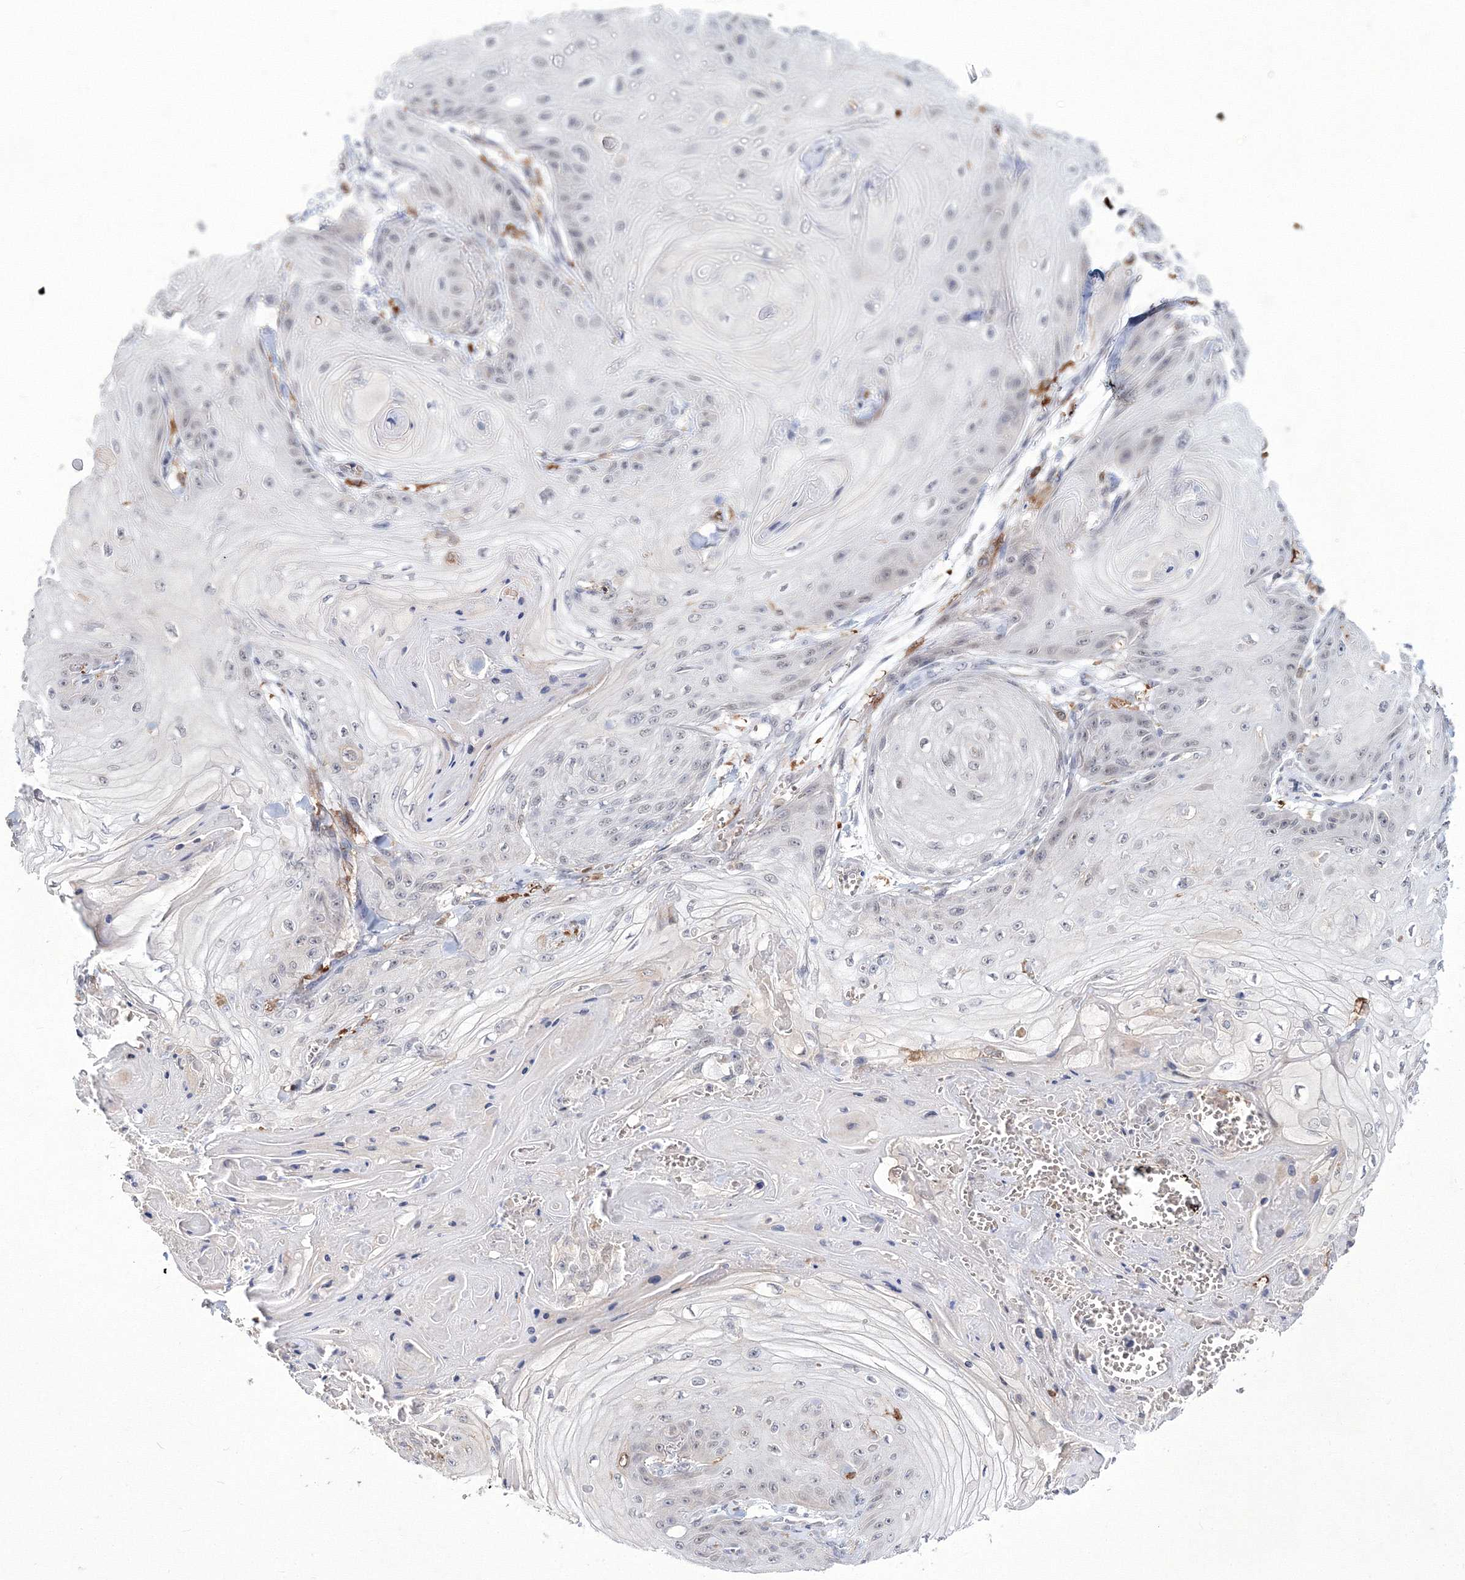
{"staining": {"intensity": "negative", "quantity": "none", "location": "none"}, "tissue": "skin cancer", "cell_type": "Tumor cells", "image_type": "cancer", "snomed": [{"axis": "morphology", "description": "Squamous cell carcinoma, NOS"}, {"axis": "topography", "description": "Skin"}], "caption": "Immunohistochemistry photomicrograph of skin squamous cell carcinoma stained for a protein (brown), which displays no staining in tumor cells.", "gene": "C11orf52", "patient": {"sex": "male", "age": 74}}